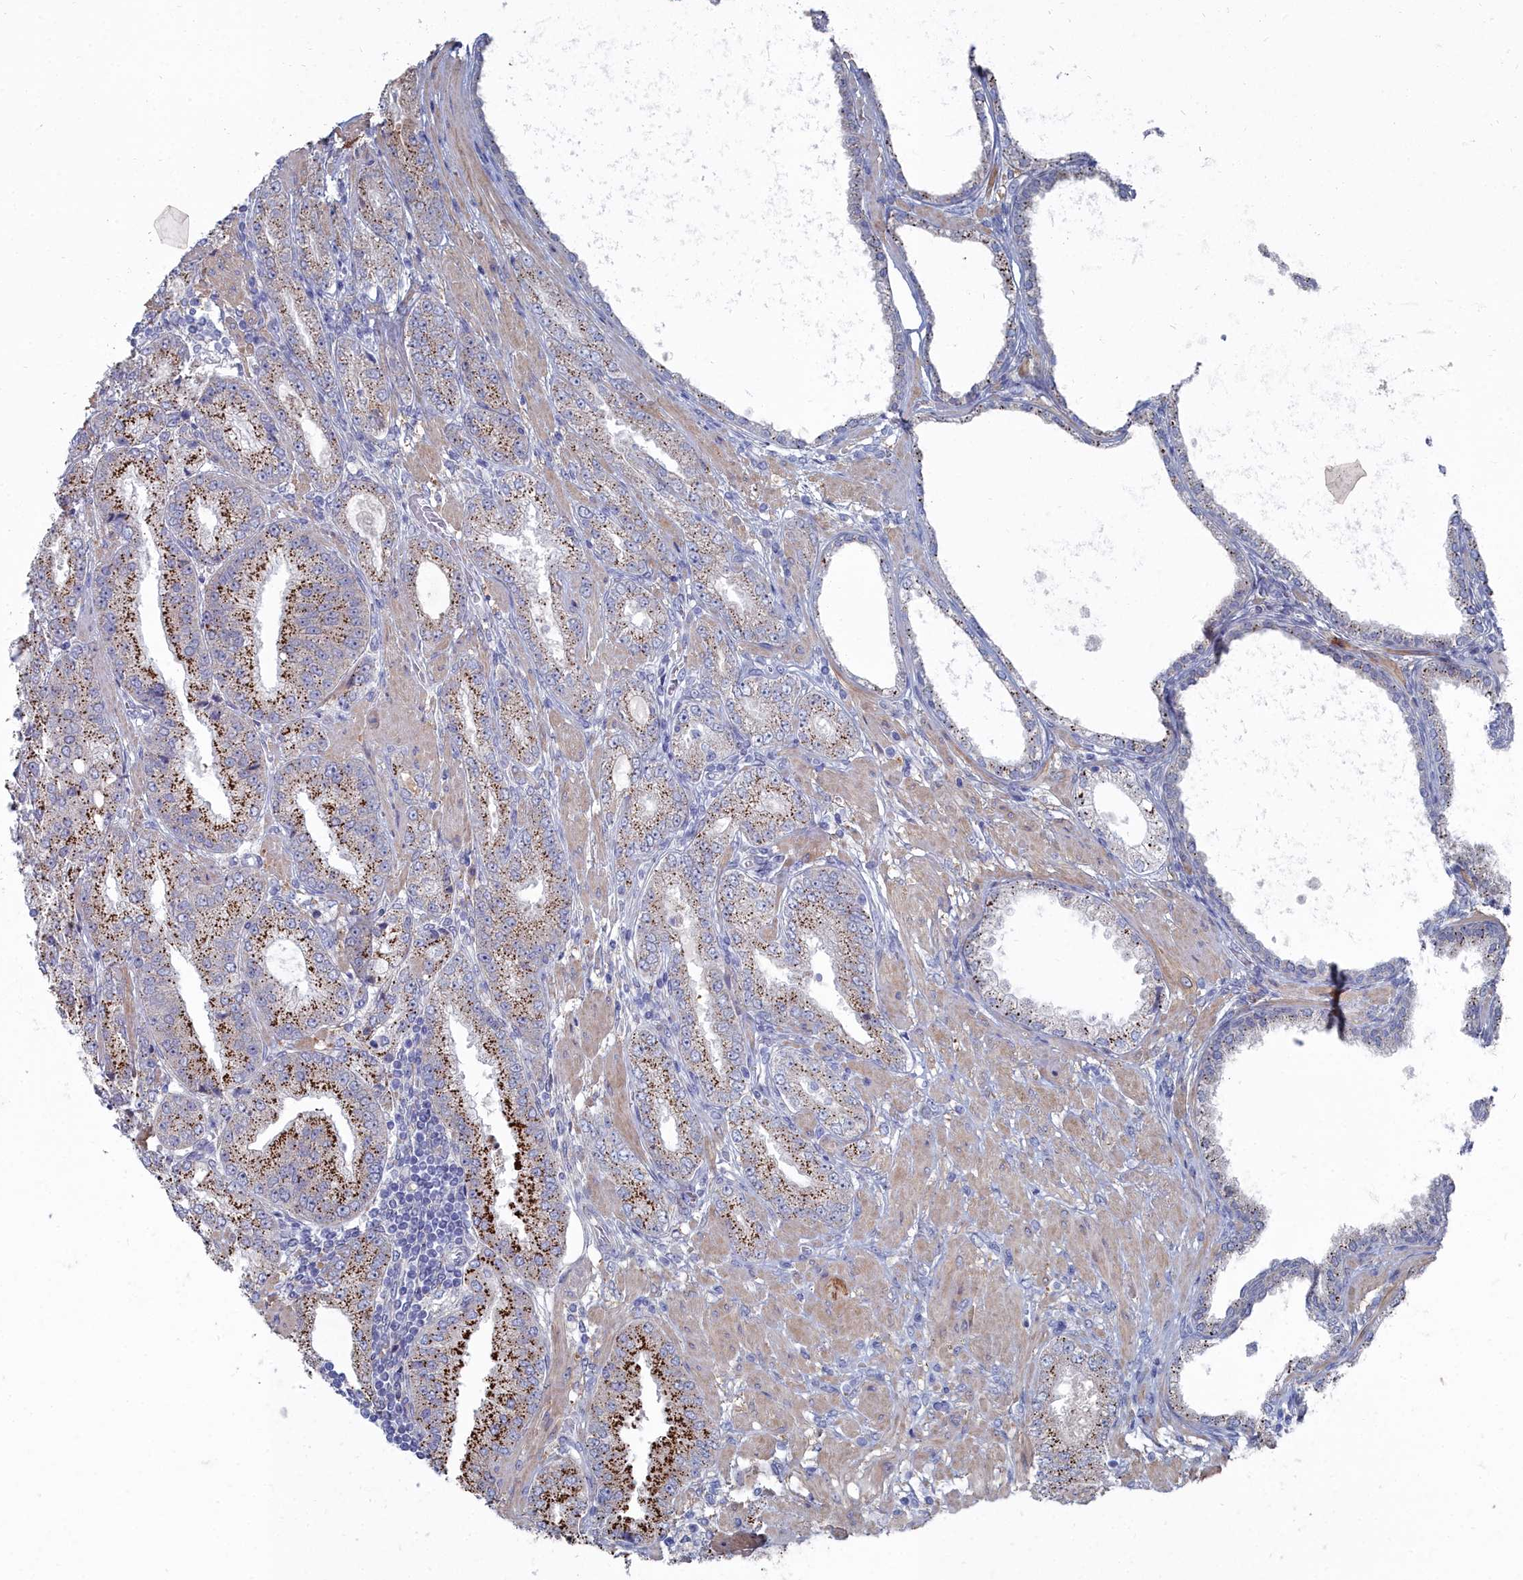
{"staining": {"intensity": "moderate", "quantity": ">75%", "location": "cytoplasmic/membranous"}, "tissue": "prostate cancer", "cell_type": "Tumor cells", "image_type": "cancer", "snomed": [{"axis": "morphology", "description": "Adenocarcinoma, High grade"}, {"axis": "topography", "description": "Prostate"}], "caption": "Immunohistochemistry of human adenocarcinoma (high-grade) (prostate) reveals medium levels of moderate cytoplasmic/membranous staining in about >75% of tumor cells.", "gene": "SHISAL2A", "patient": {"sex": "male", "age": 71}}